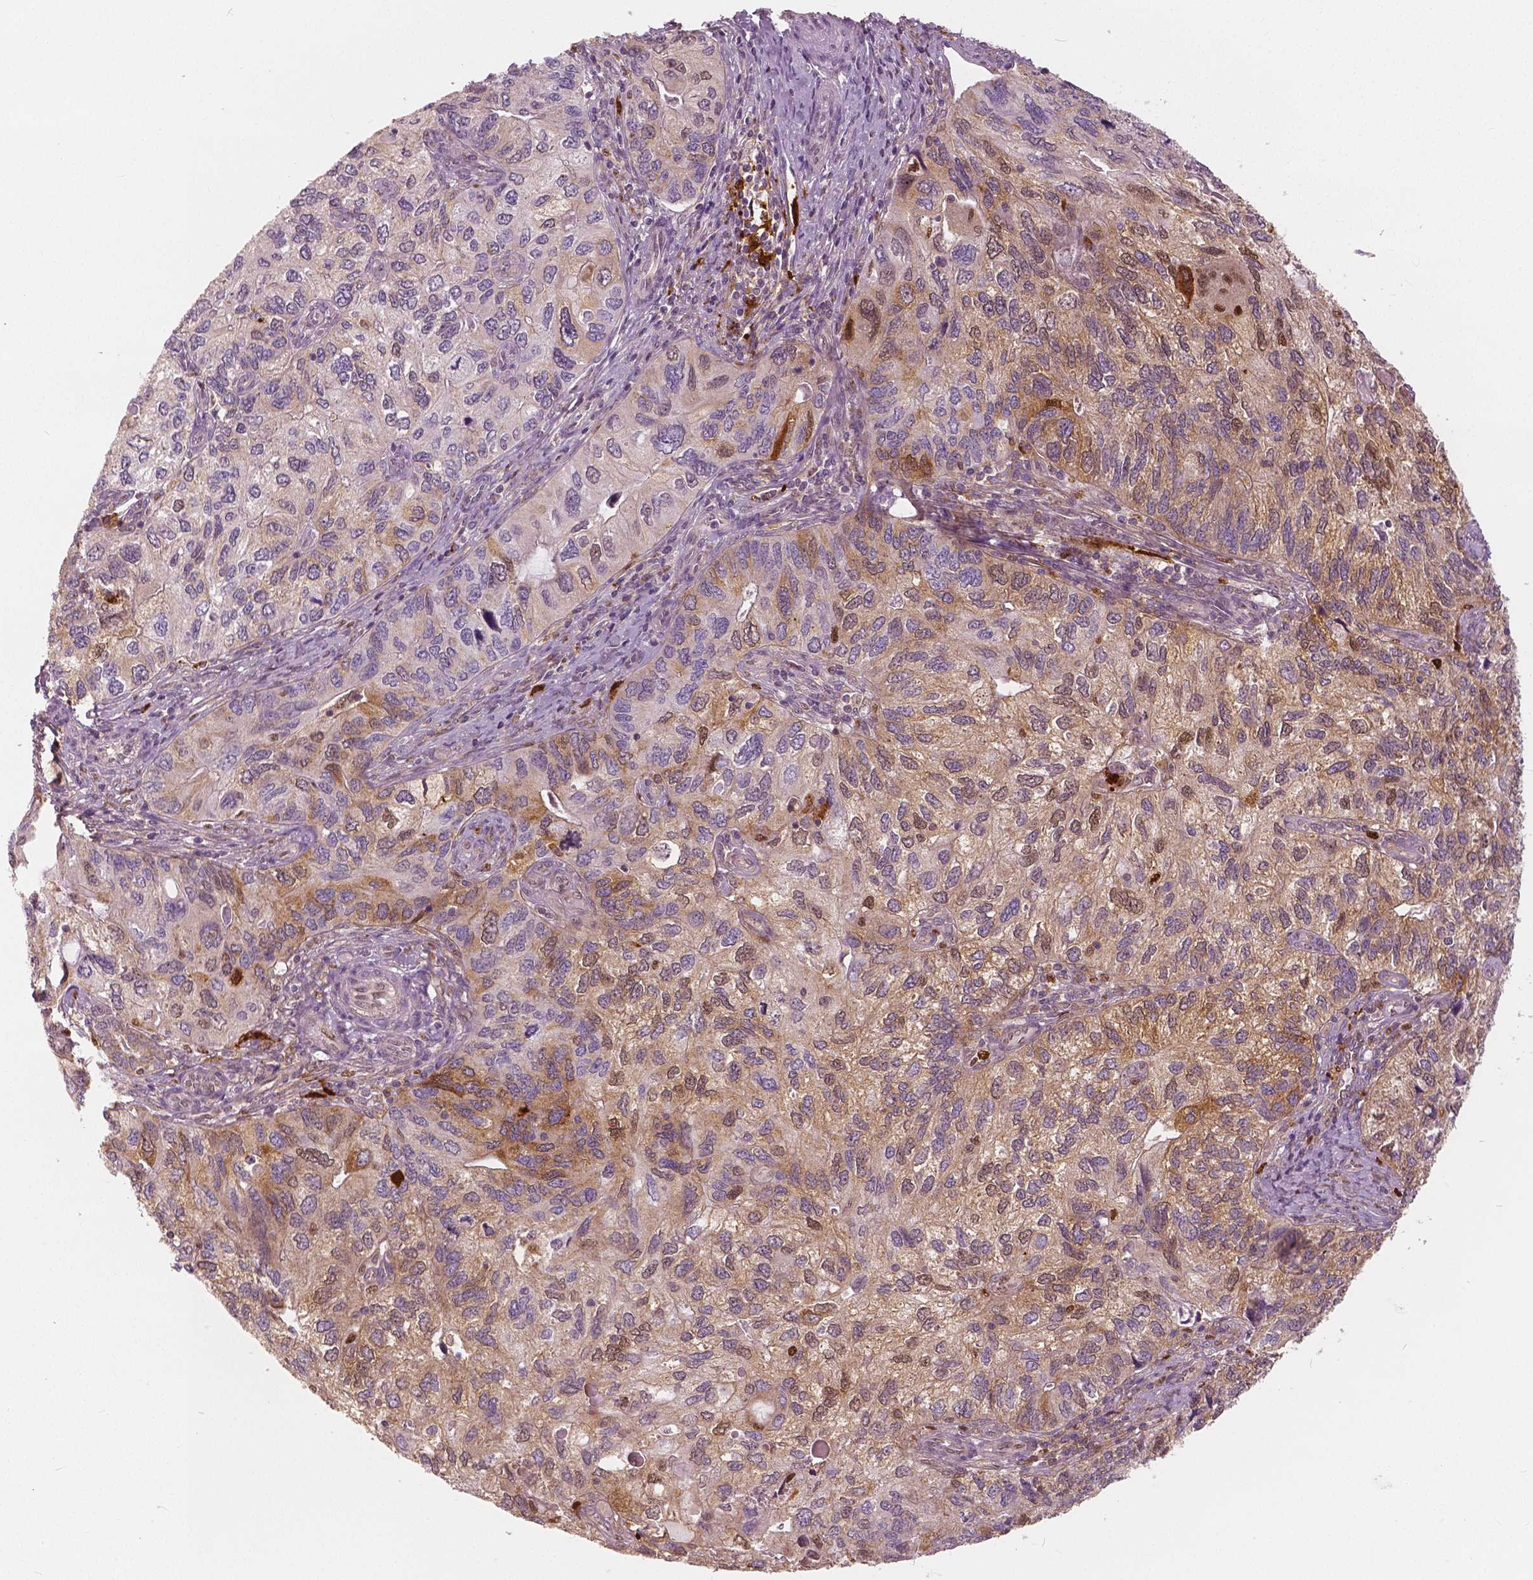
{"staining": {"intensity": "weak", "quantity": "25%-75%", "location": "cytoplasmic/membranous,nuclear"}, "tissue": "endometrial cancer", "cell_type": "Tumor cells", "image_type": "cancer", "snomed": [{"axis": "morphology", "description": "Carcinoma, NOS"}, {"axis": "topography", "description": "Uterus"}], "caption": "Immunohistochemistry (IHC) histopathology image of neoplastic tissue: human endometrial cancer stained using IHC exhibits low levels of weak protein expression localized specifically in the cytoplasmic/membranous and nuclear of tumor cells, appearing as a cytoplasmic/membranous and nuclear brown color.", "gene": "SQSTM1", "patient": {"sex": "female", "age": 76}}